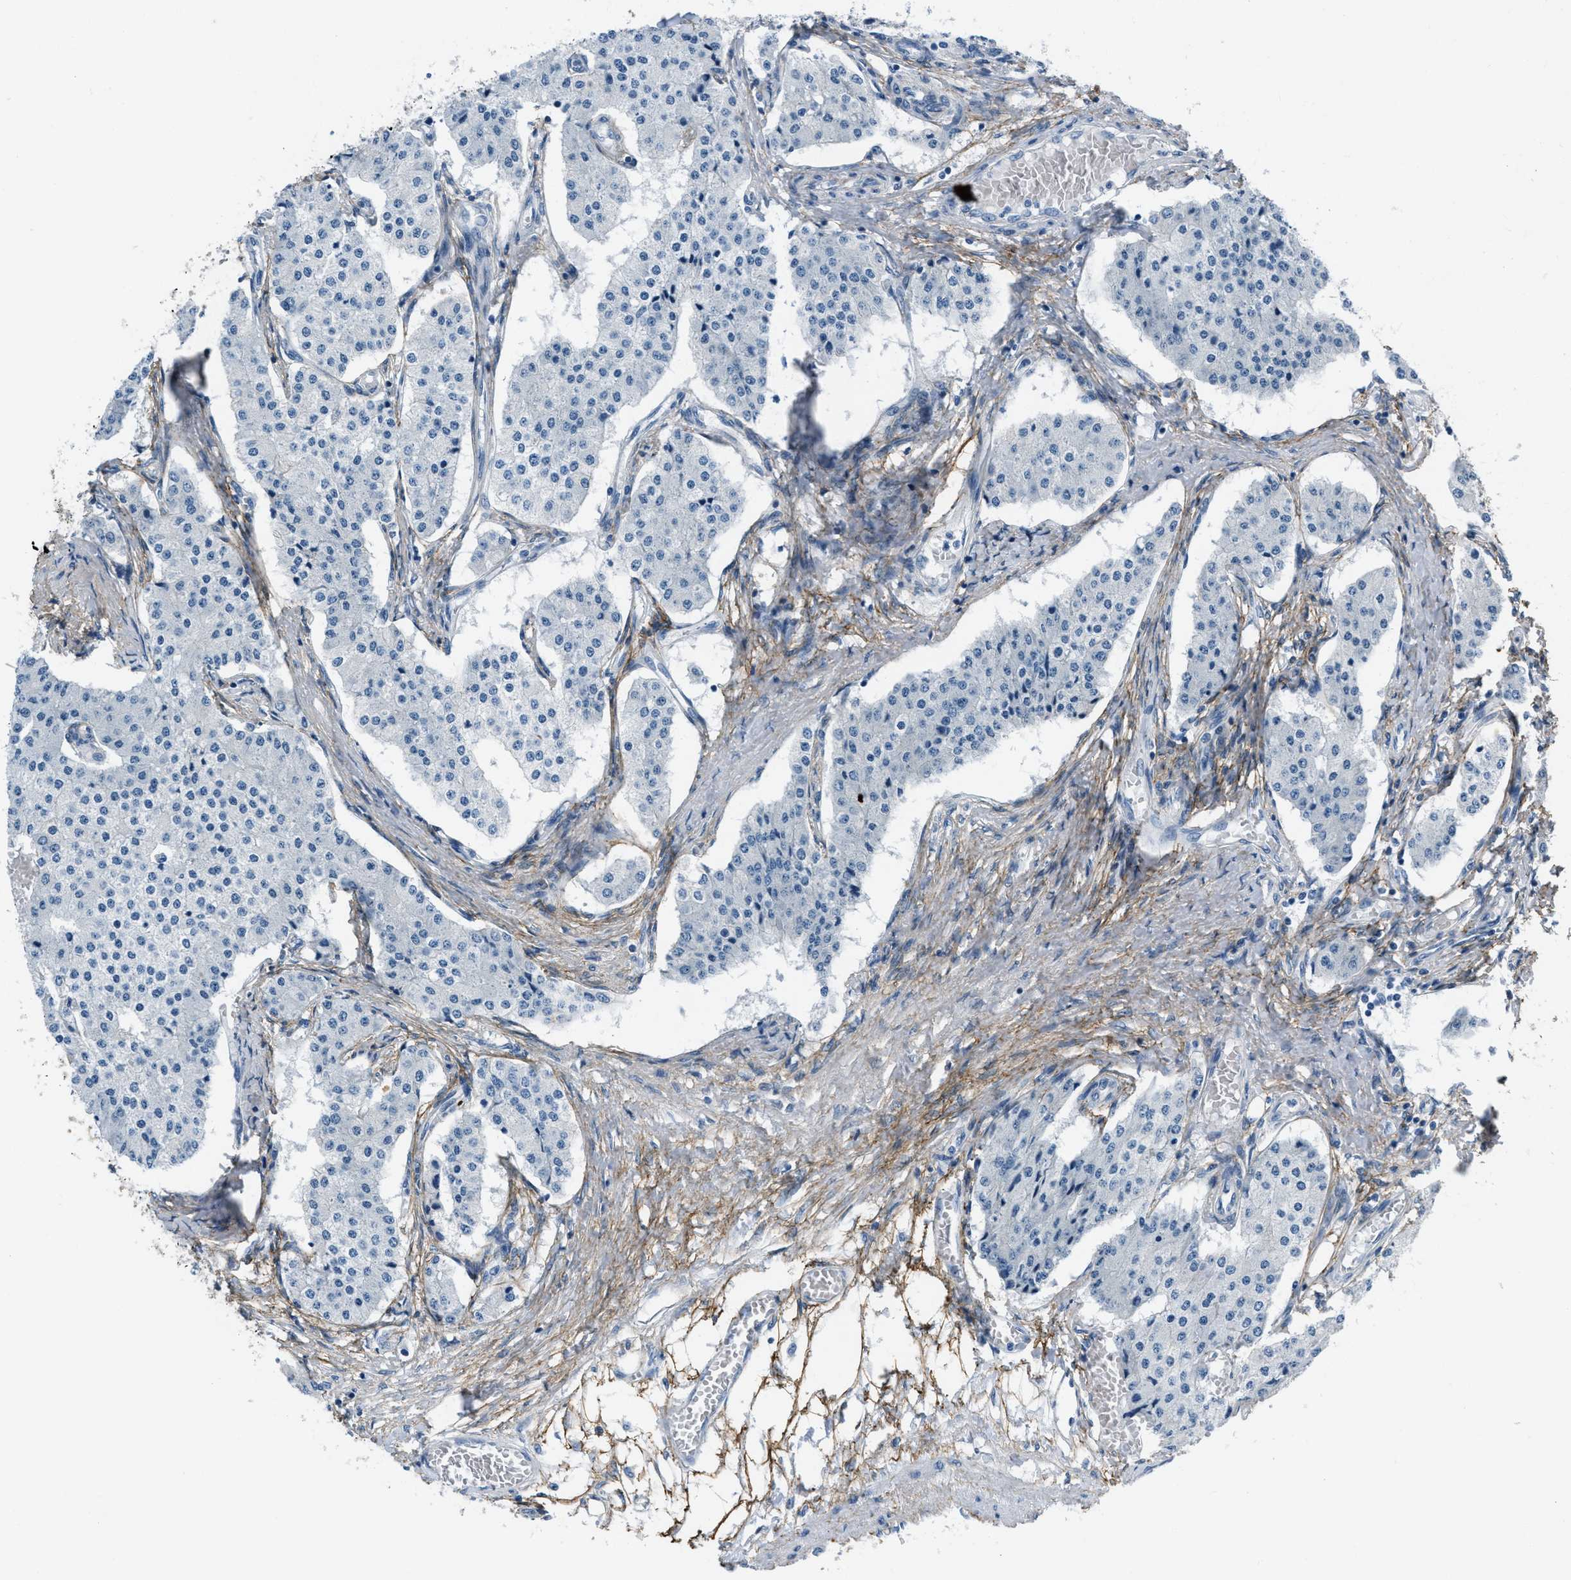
{"staining": {"intensity": "negative", "quantity": "none", "location": "none"}, "tissue": "carcinoid", "cell_type": "Tumor cells", "image_type": "cancer", "snomed": [{"axis": "morphology", "description": "Carcinoid, malignant, NOS"}, {"axis": "topography", "description": "Colon"}], "caption": "This is an IHC image of human carcinoid. There is no expression in tumor cells.", "gene": "FBN1", "patient": {"sex": "female", "age": 52}}